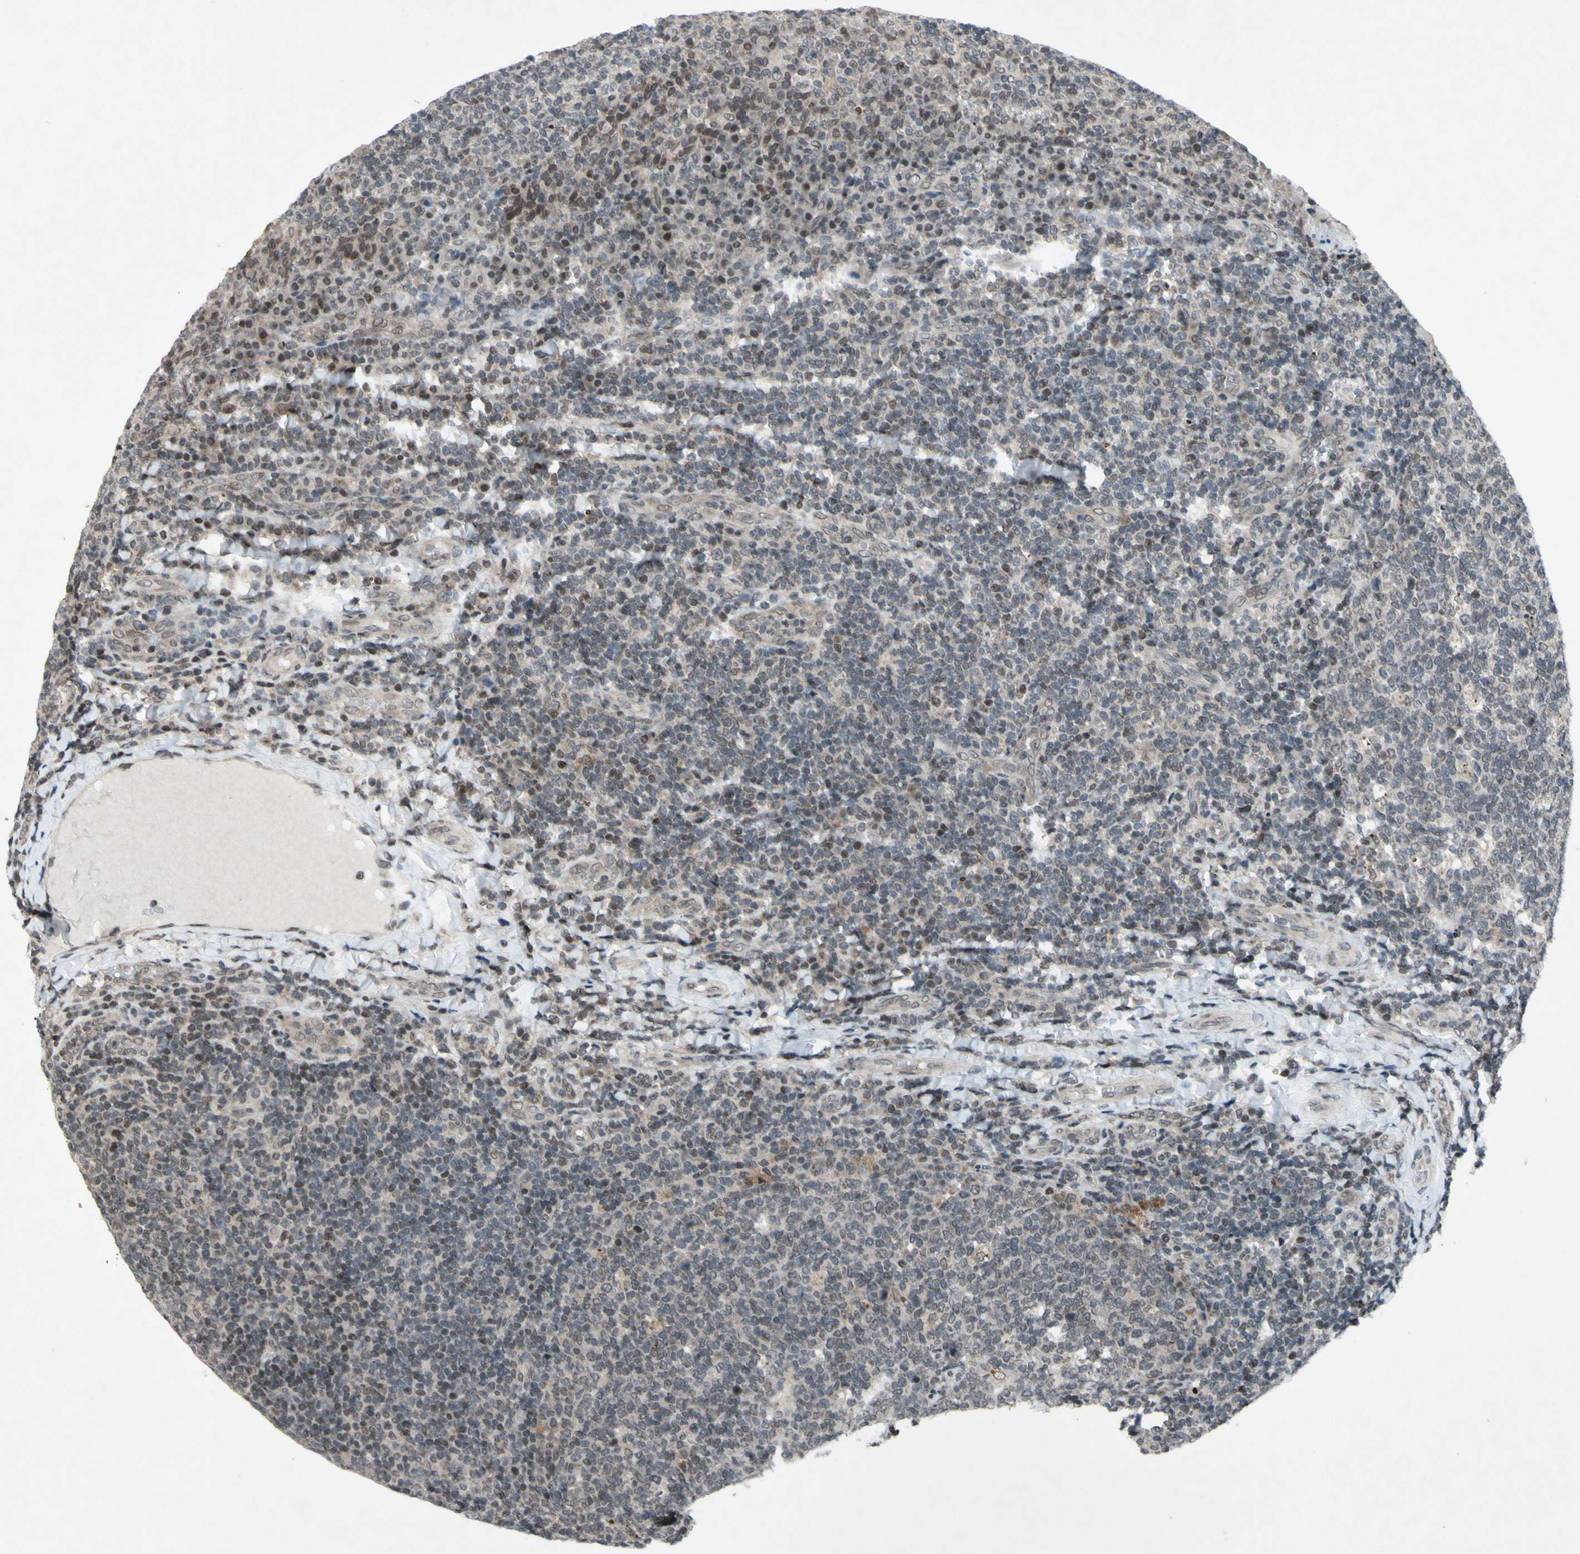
{"staining": {"intensity": "weak", "quantity": "25%-75%", "location": "cytoplasmic/membranous,nuclear"}, "tissue": "tonsil", "cell_type": "Germinal center cells", "image_type": "normal", "snomed": [{"axis": "morphology", "description": "Normal tissue, NOS"}, {"axis": "topography", "description": "Tonsil"}], "caption": "Tonsil stained for a protein (brown) displays weak cytoplasmic/membranous,nuclear positive positivity in approximately 25%-75% of germinal center cells.", "gene": "XPO1", "patient": {"sex": "male", "age": 17}}